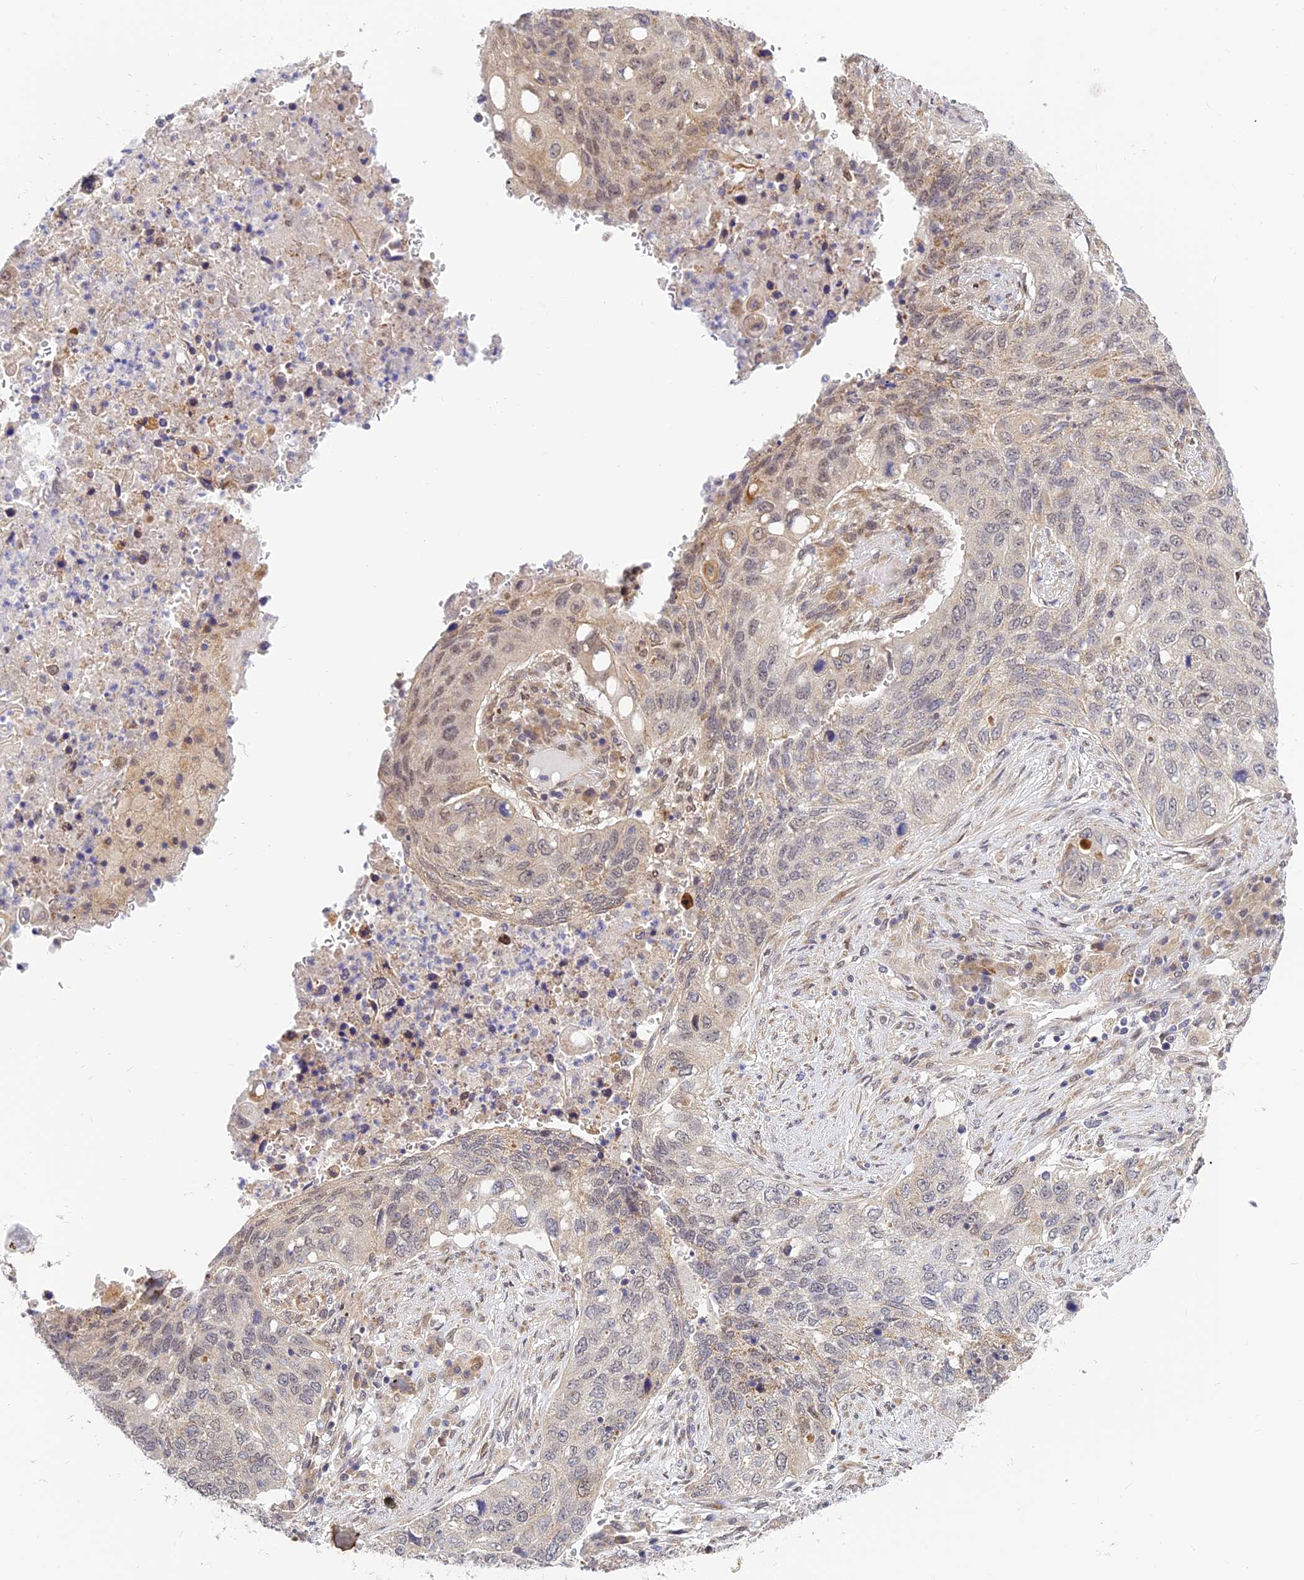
{"staining": {"intensity": "weak", "quantity": "<25%", "location": "nuclear"}, "tissue": "lung cancer", "cell_type": "Tumor cells", "image_type": "cancer", "snomed": [{"axis": "morphology", "description": "Squamous cell carcinoma, NOS"}, {"axis": "topography", "description": "Lung"}], "caption": "The micrograph reveals no significant expression in tumor cells of lung cancer (squamous cell carcinoma).", "gene": "SKIC8", "patient": {"sex": "female", "age": 63}}